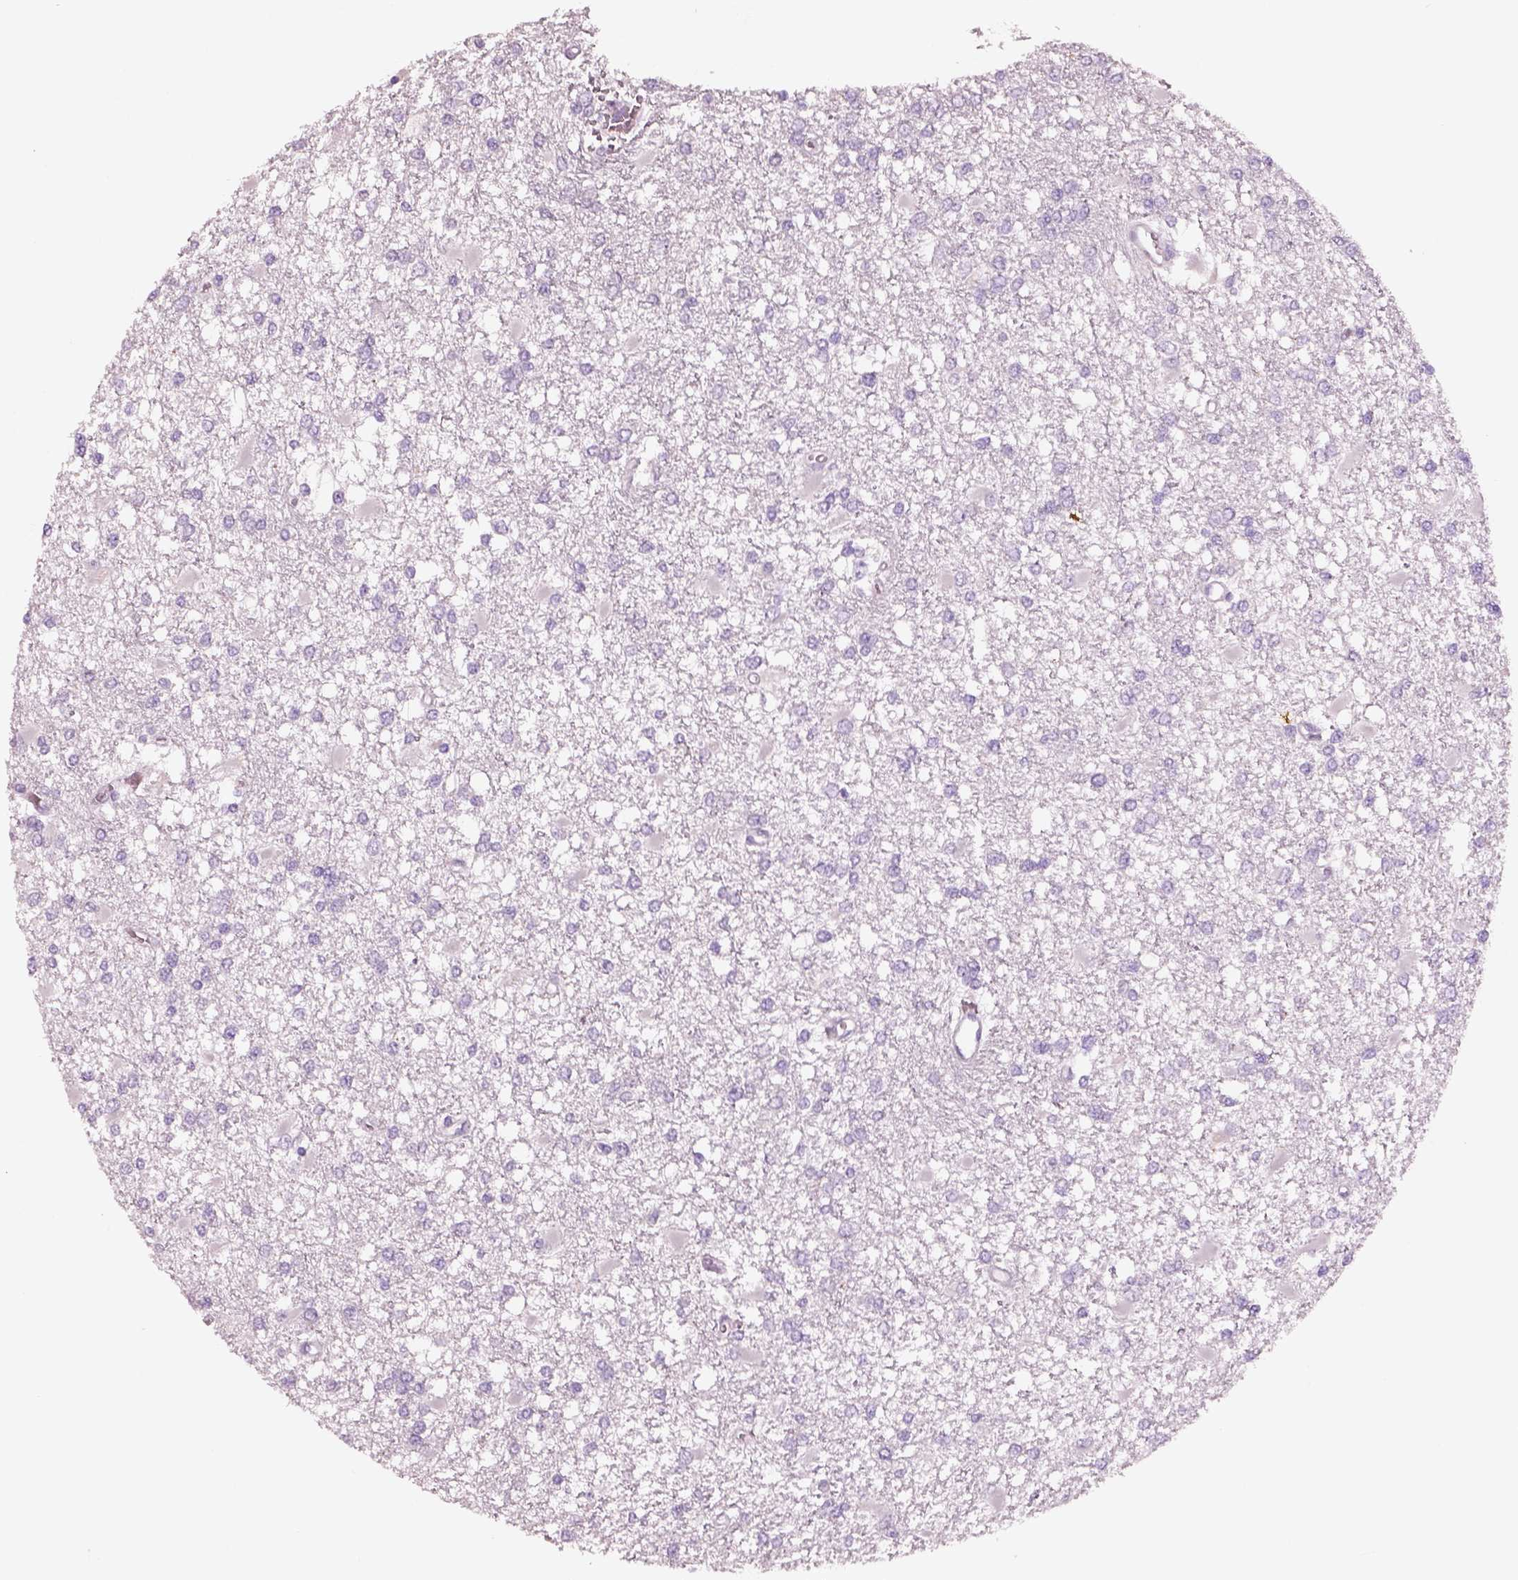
{"staining": {"intensity": "negative", "quantity": "none", "location": "none"}, "tissue": "glioma", "cell_type": "Tumor cells", "image_type": "cancer", "snomed": [{"axis": "morphology", "description": "Glioma, malignant, High grade"}, {"axis": "topography", "description": "Cerebral cortex"}], "caption": "Histopathology image shows no protein staining in tumor cells of glioma tissue.", "gene": "ELSPBP1", "patient": {"sex": "male", "age": 79}}